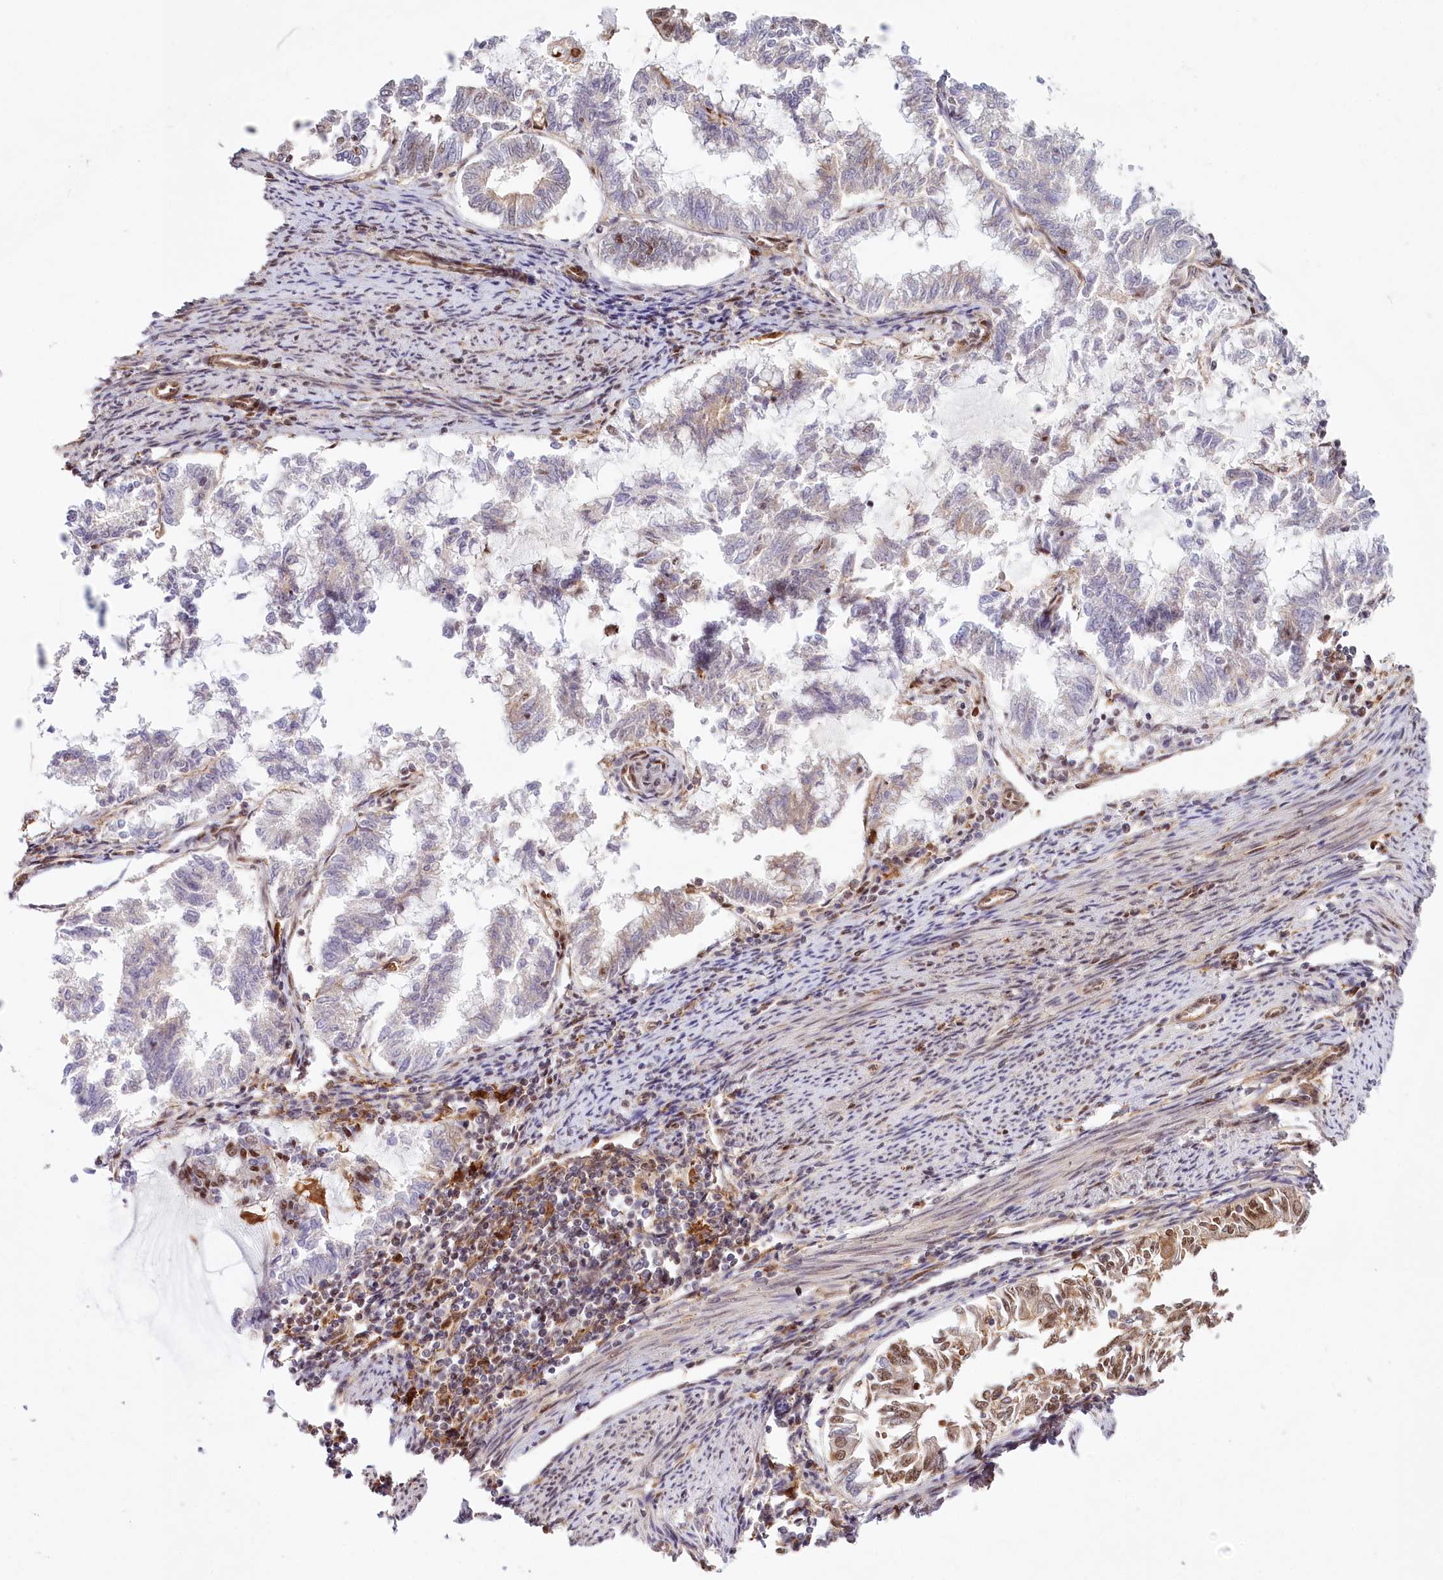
{"staining": {"intensity": "moderate", "quantity": "<25%", "location": "nuclear"}, "tissue": "endometrial cancer", "cell_type": "Tumor cells", "image_type": "cancer", "snomed": [{"axis": "morphology", "description": "Adenocarcinoma, NOS"}, {"axis": "topography", "description": "Endometrium"}], "caption": "Protein expression by immunohistochemistry (IHC) shows moderate nuclear staining in about <25% of tumor cells in endometrial cancer (adenocarcinoma).", "gene": "TUBGCP2", "patient": {"sex": "female", "age": 79}}